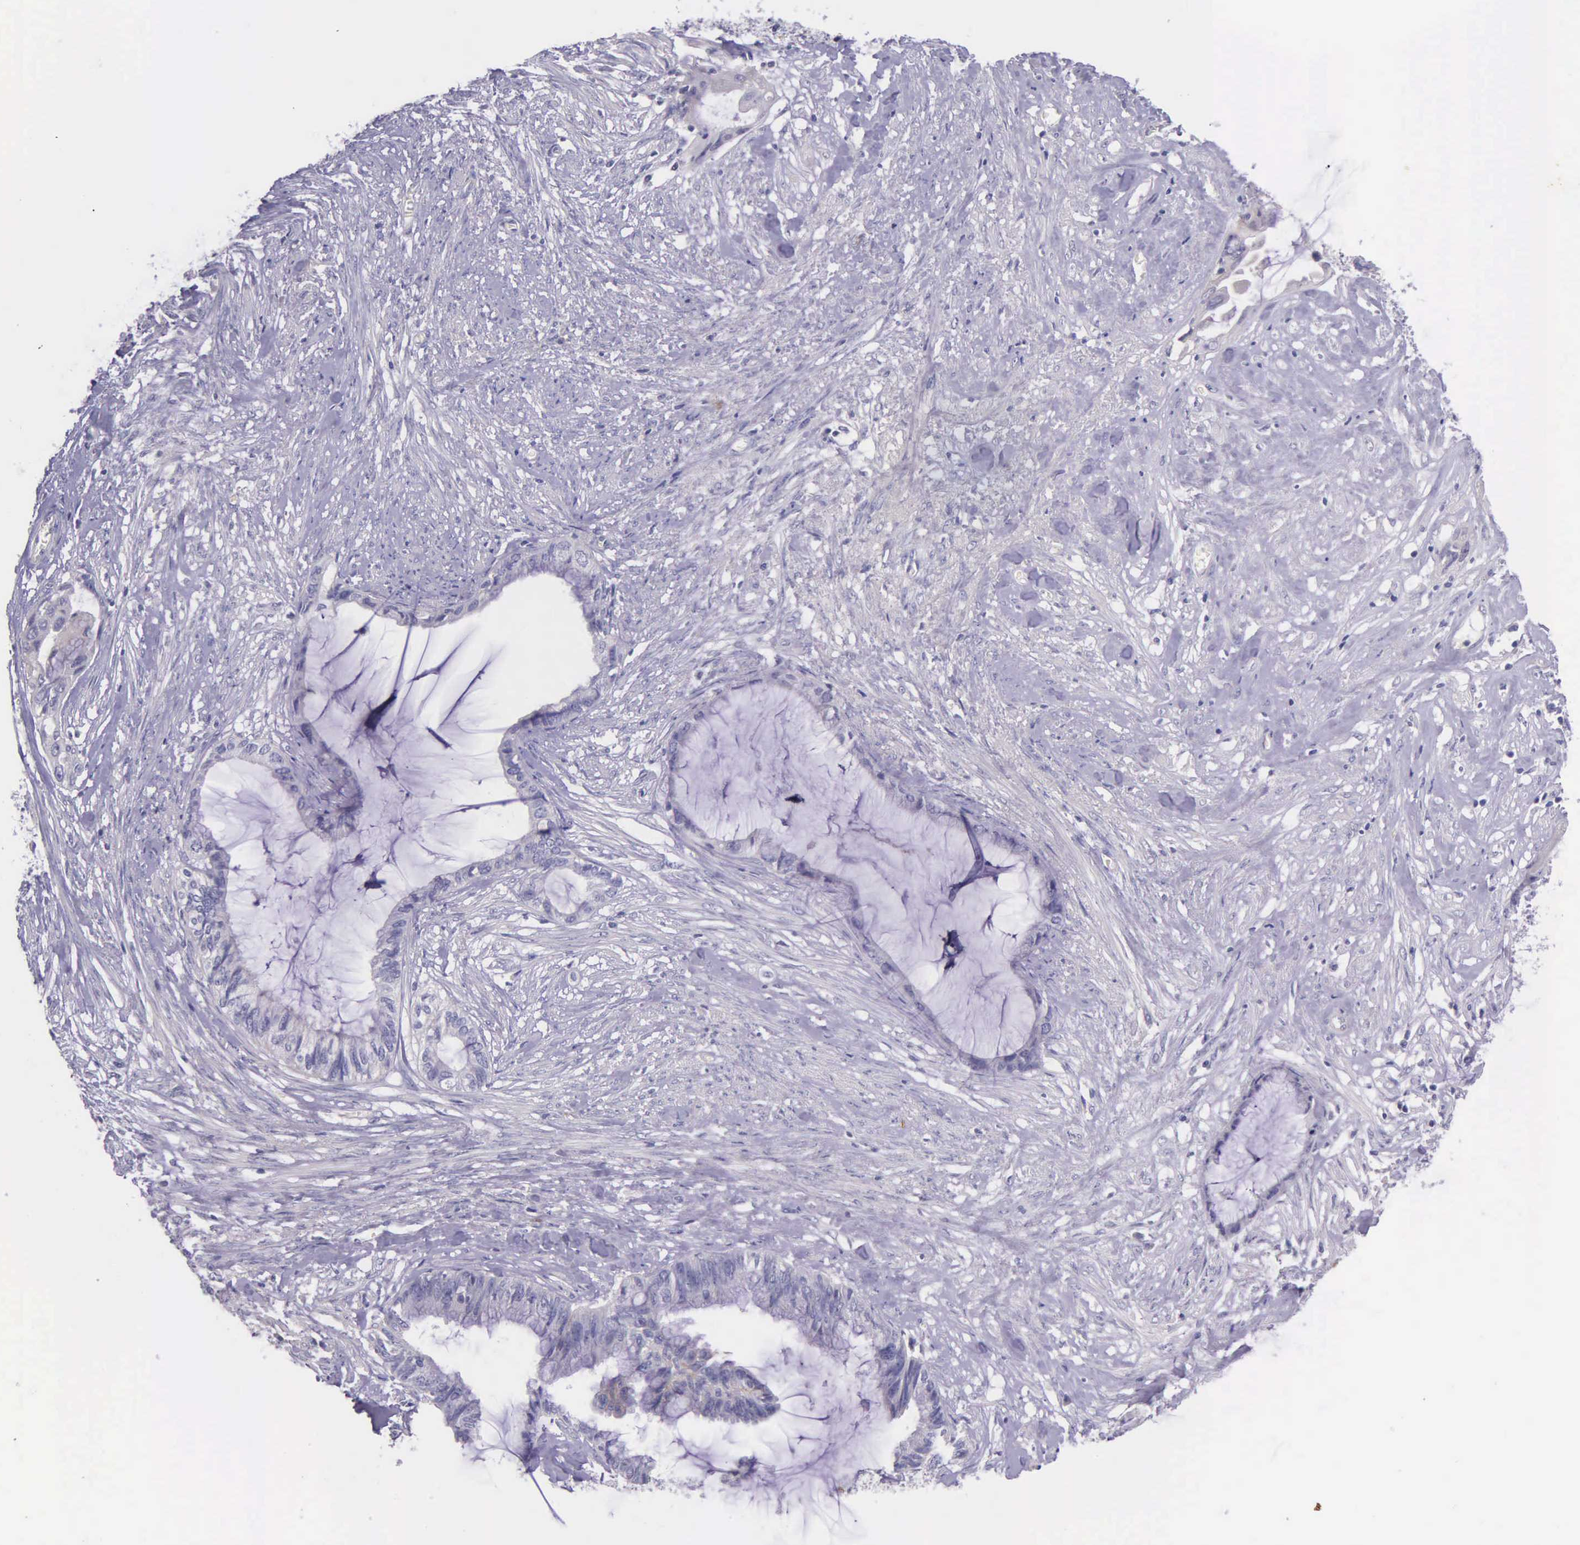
{"staining": {"intensity": "negative", "quantity": "none", "location": "none"}, "tissue": "endometrial cancer", "cell_type": "Tumor cells", "image_type": "cancer", "snomed": [{"axis": "morphology", "description": "Adenocarcinoma, NOS"}, {"axis": "topography", "description": "Endometrium"}], "caption": "Tumor cells are negative for protein expression in human adenocarcinoma (endometrial).", "gene": "THSD7A", "patient": {"sex": "female", "age": 86}}